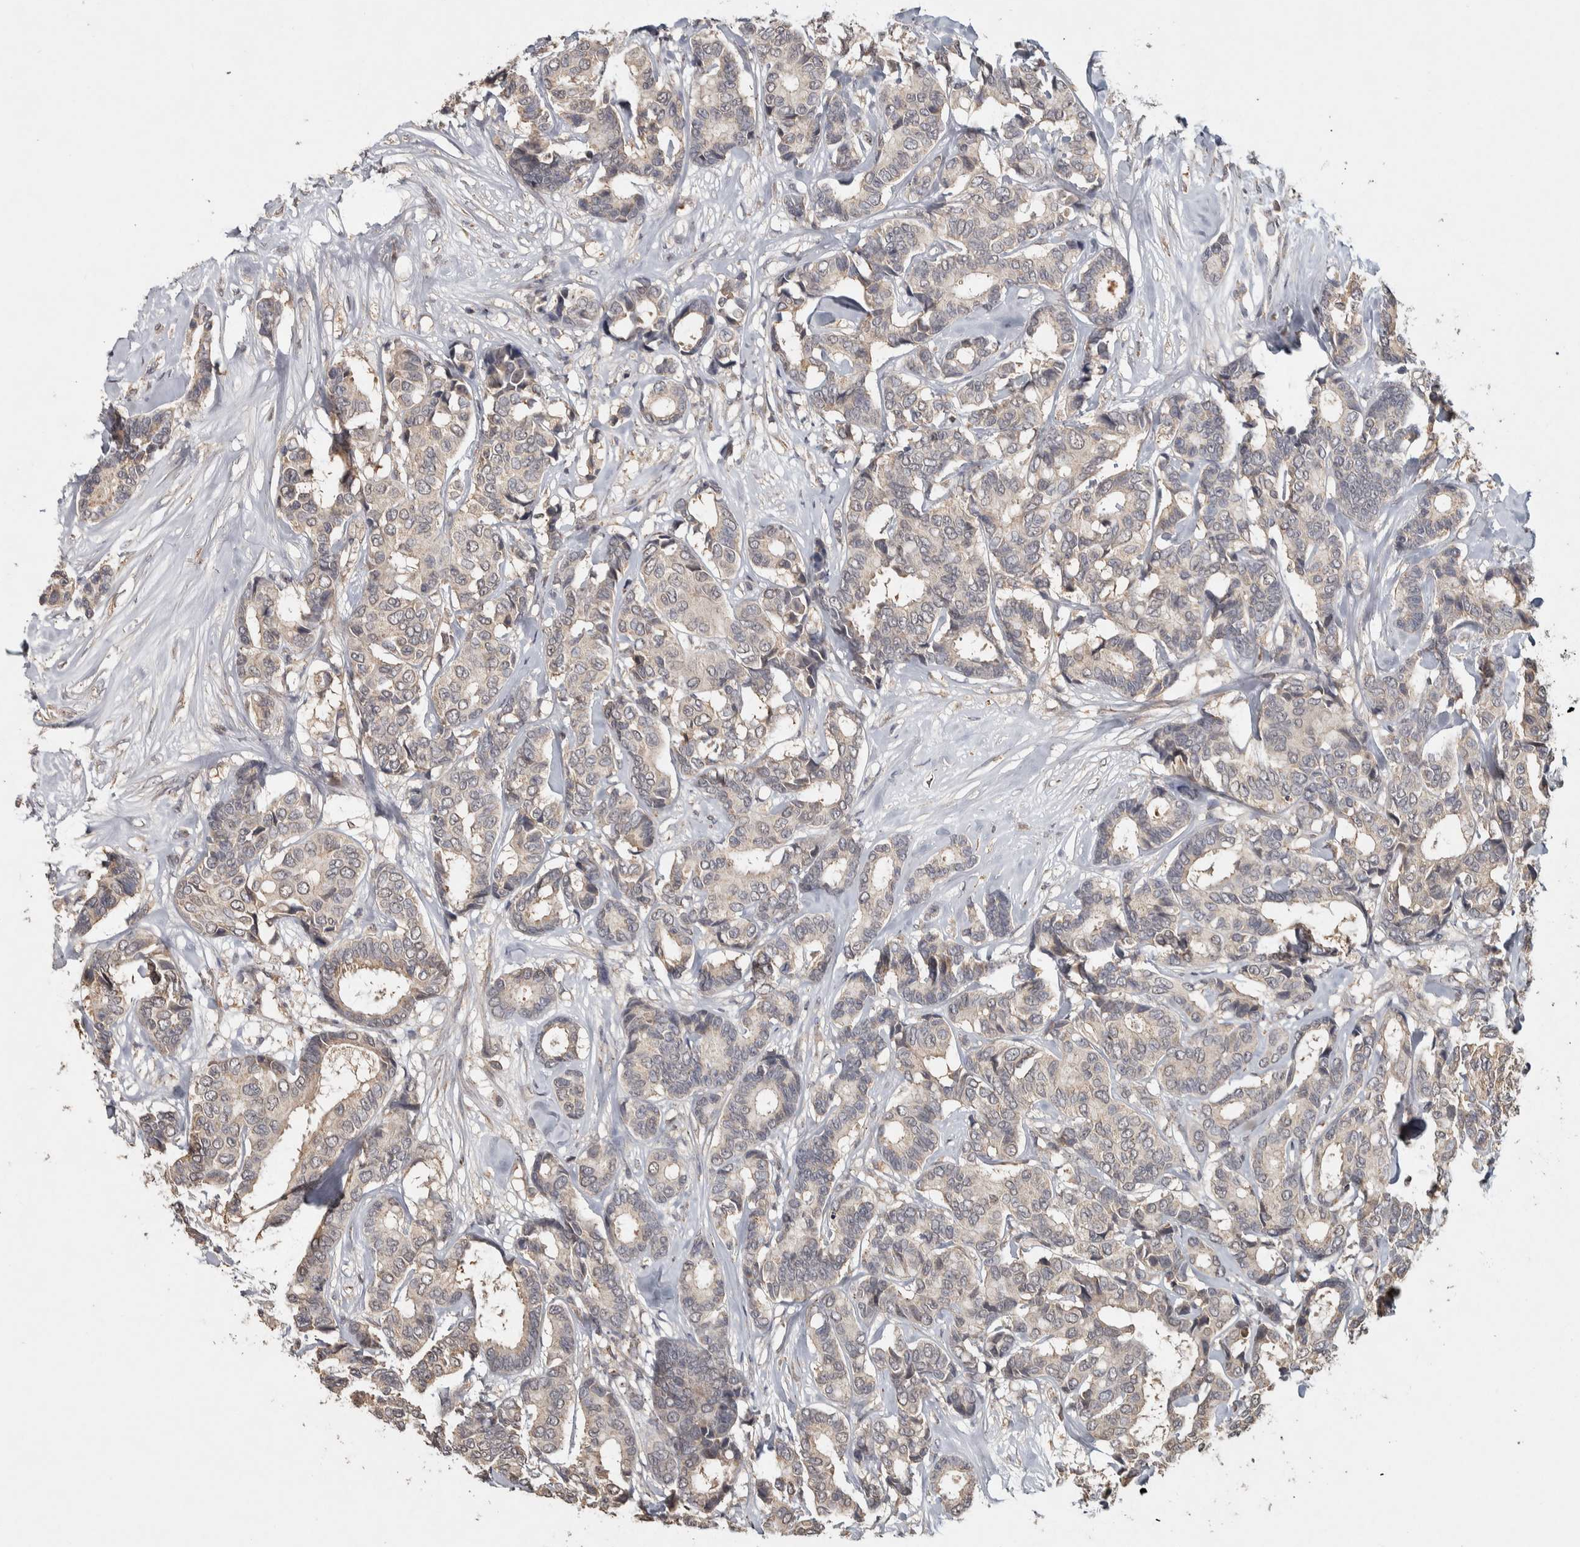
{"staining": {"intensity": "weak", "quantity": "<25%", "location": "cytoplasmic/membranous"}, "tissue": "breast cancer", "cell_type": "Tumor cells", "image_type": "cancer", "snomed": [{"axis": "morphology", "description": "Duct carcinoma"}, {"axis": "topography", "description": "Breast"}], "caption": "The immunohistochemistry photomicrograph has no significant staining in tumor cells of breast cancer (intraductal carcinoma) tissue.", "gene": "EIF3H", "patient": {"sex": "female", "age": 87}}